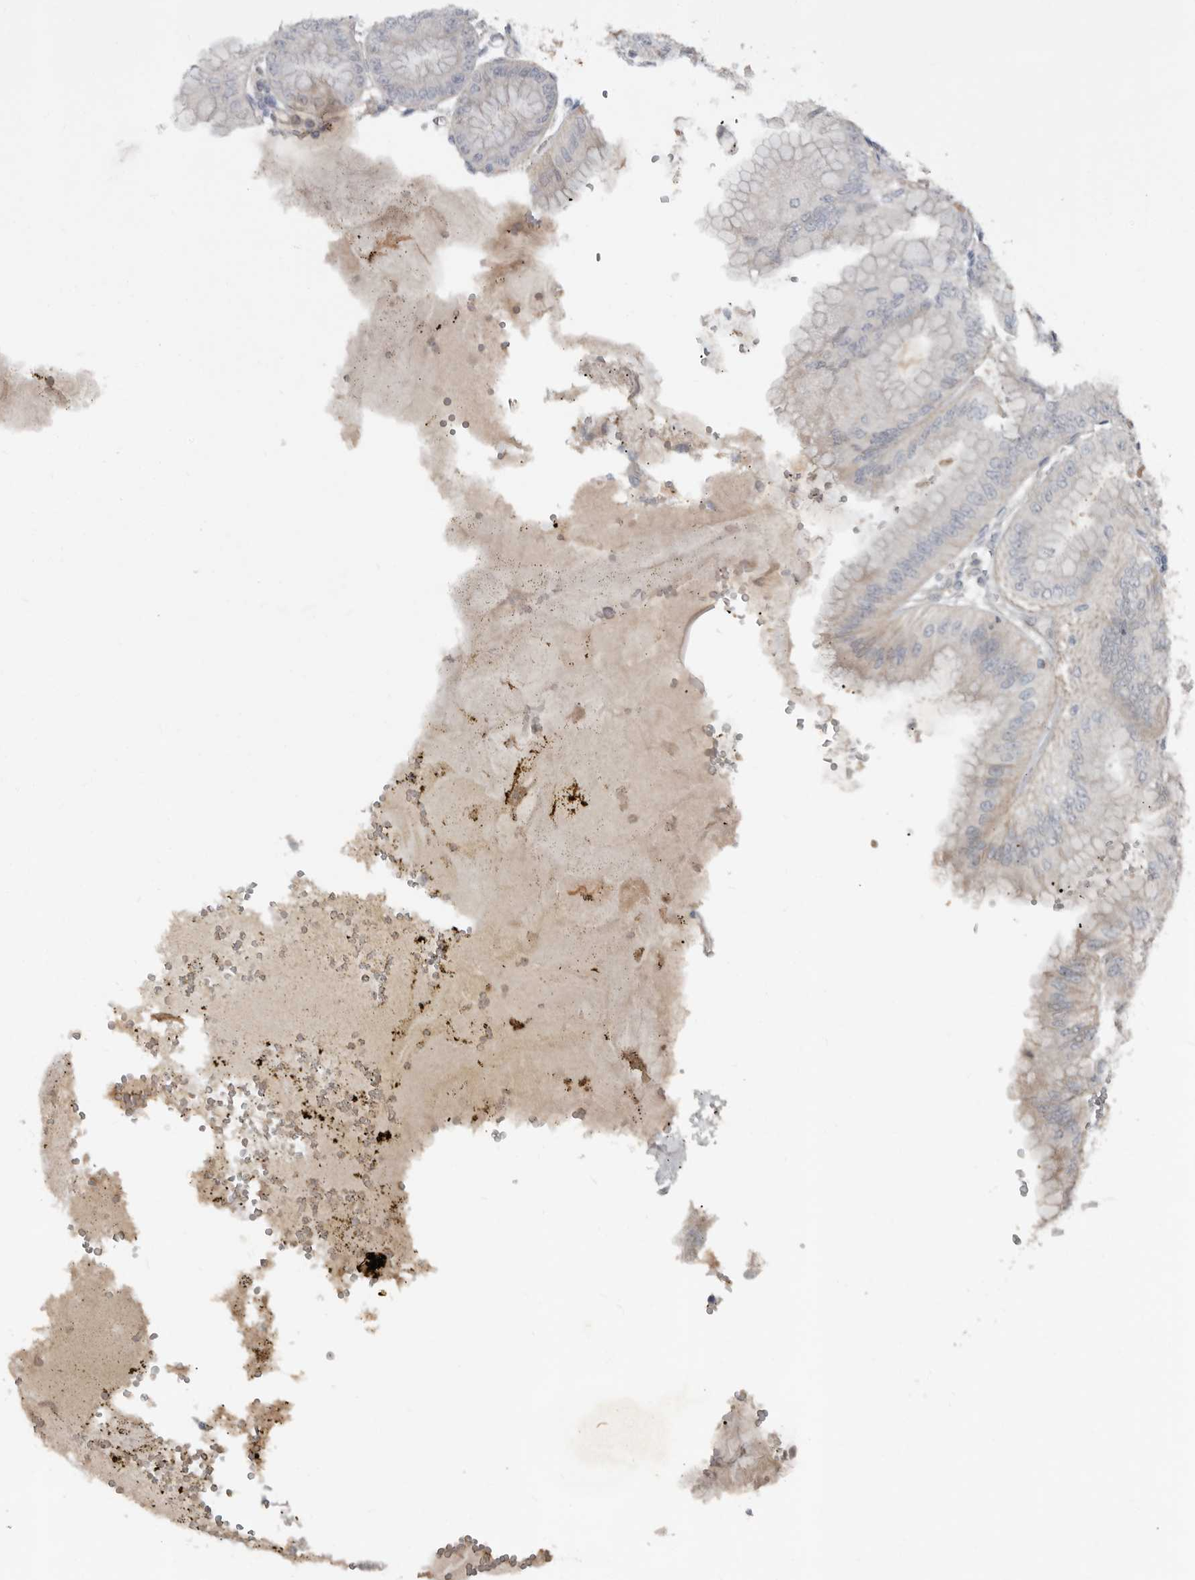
{"staining": {"intensity": "moderate", "quantity": "25%-75%", "location": "cytoplasmic/membranous"}, "tissue": "stomach", "cell_type": "Glandular cells", "image_type": "normal", "snomed": [{"axis": "morphology", "description": "Normal tissue, NOS"}, {"axis": "topography", "description": "Stomach, lower"}], "caption": "Protein staining of benign stomach reveals moderate cytoplasmic/membranous positivity in about 25%-75% of glandular cells.", "gene": "SLC6A7", "patient": {"sex": "male", "age": 71}}